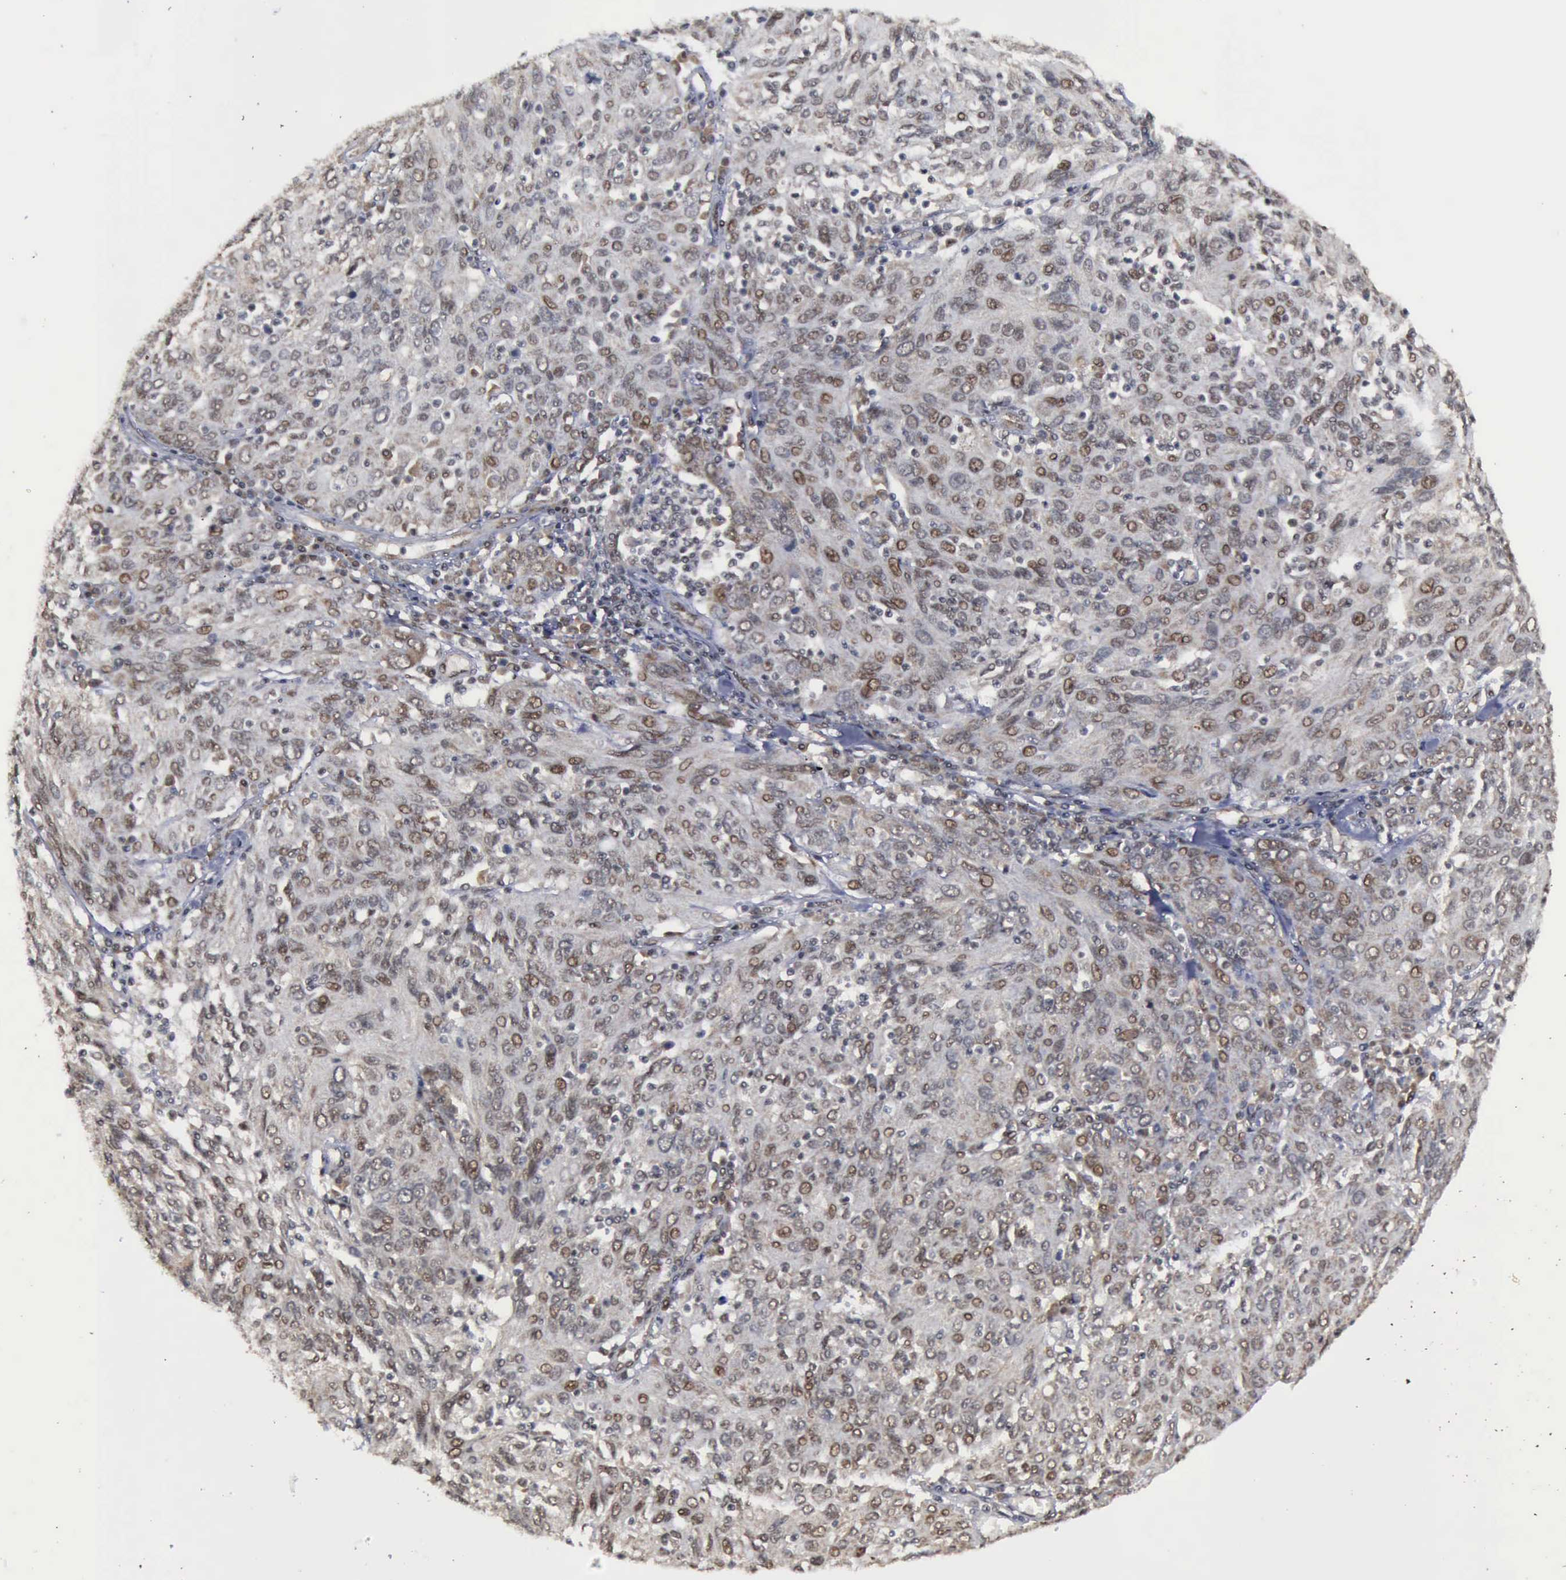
{"staining": {"intensity": "weak", "quantity": "25%-75%", "location": "cytoplasmic/membranous,nuclear"}, "tissue": "ovarian cancer", "cell_type": "Tumor cells", "image_type": "cancer", "snomed": [{"axis": "morphology", "description": "Carcinoma, endometroid"}, {"axis": "topography", "description": "Ovary"}], "caption": "IHC micrograph of human ovarian cancer stained for a protein (brown), which demonstrates low levels of weak cytoplasmic/membranous and nuclear staining in approximately 25%-75% of tumor cells.", "gene": "RTCB", "patient": {"sex": "female", "age": 50}}